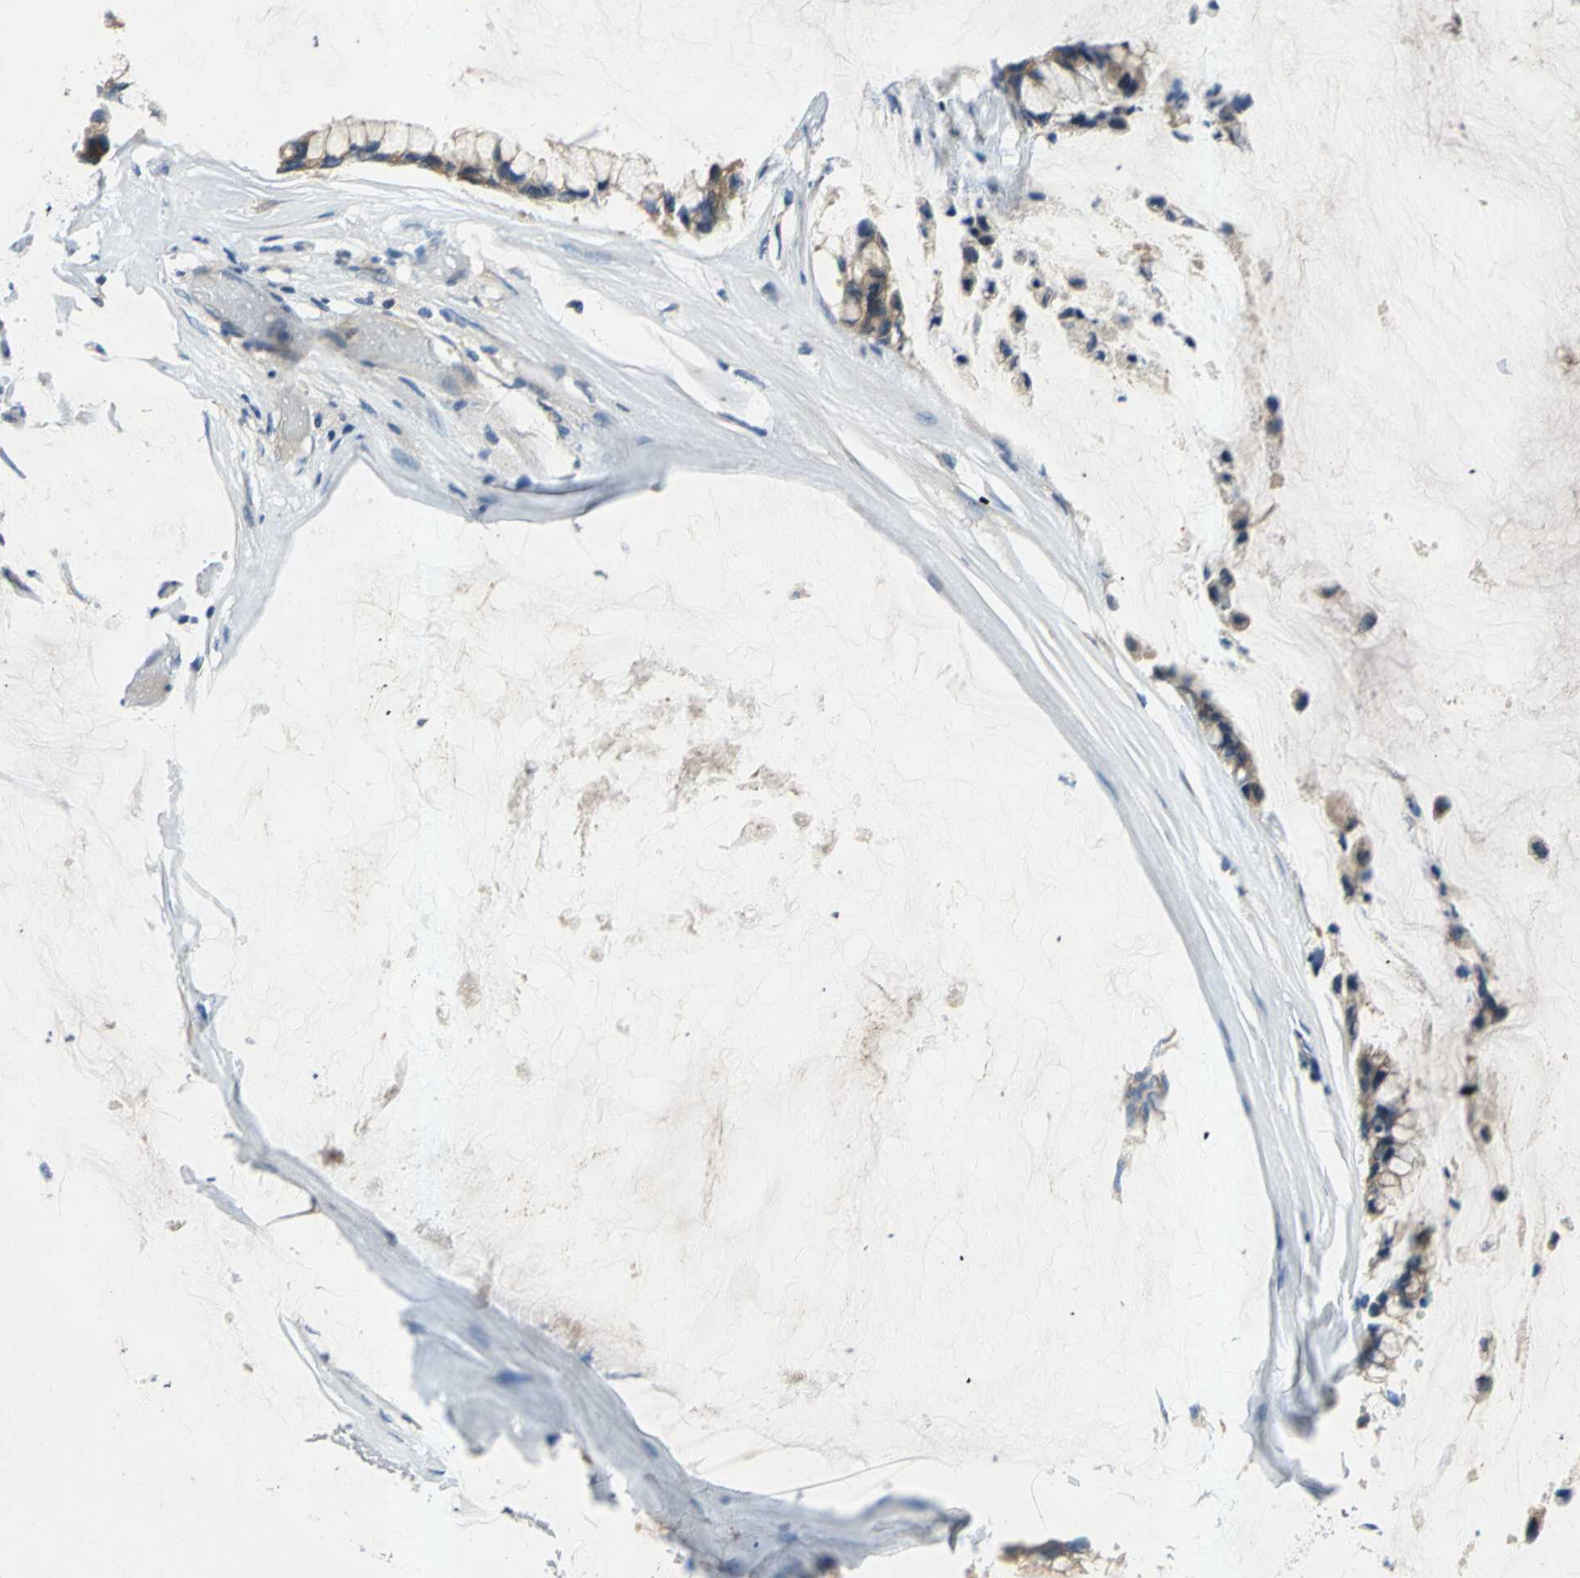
{"staining": {"intensity": "moderate", "quantity": ">75%", "location": "cytoplasmic/membranous"}, "tissue": "ovarian cancer", "cell_type": "Tumor cells", "image_type": "cancer", "snomed": [{"axis": "morphology", "description": "Cystadenocarcinoma, mucinous, NOS"}, {"axis": "topography", "description": "Ovary"}], "caption": "Immunohistochemical staining of human ovarian mucinous cystadenocarcinoma exhibits moderate cytoplasmic/membranous protein expression in about >75% of tumor cells.", "gene": "SLC16A7", "patient": {"sex": "female", "age": 39}}